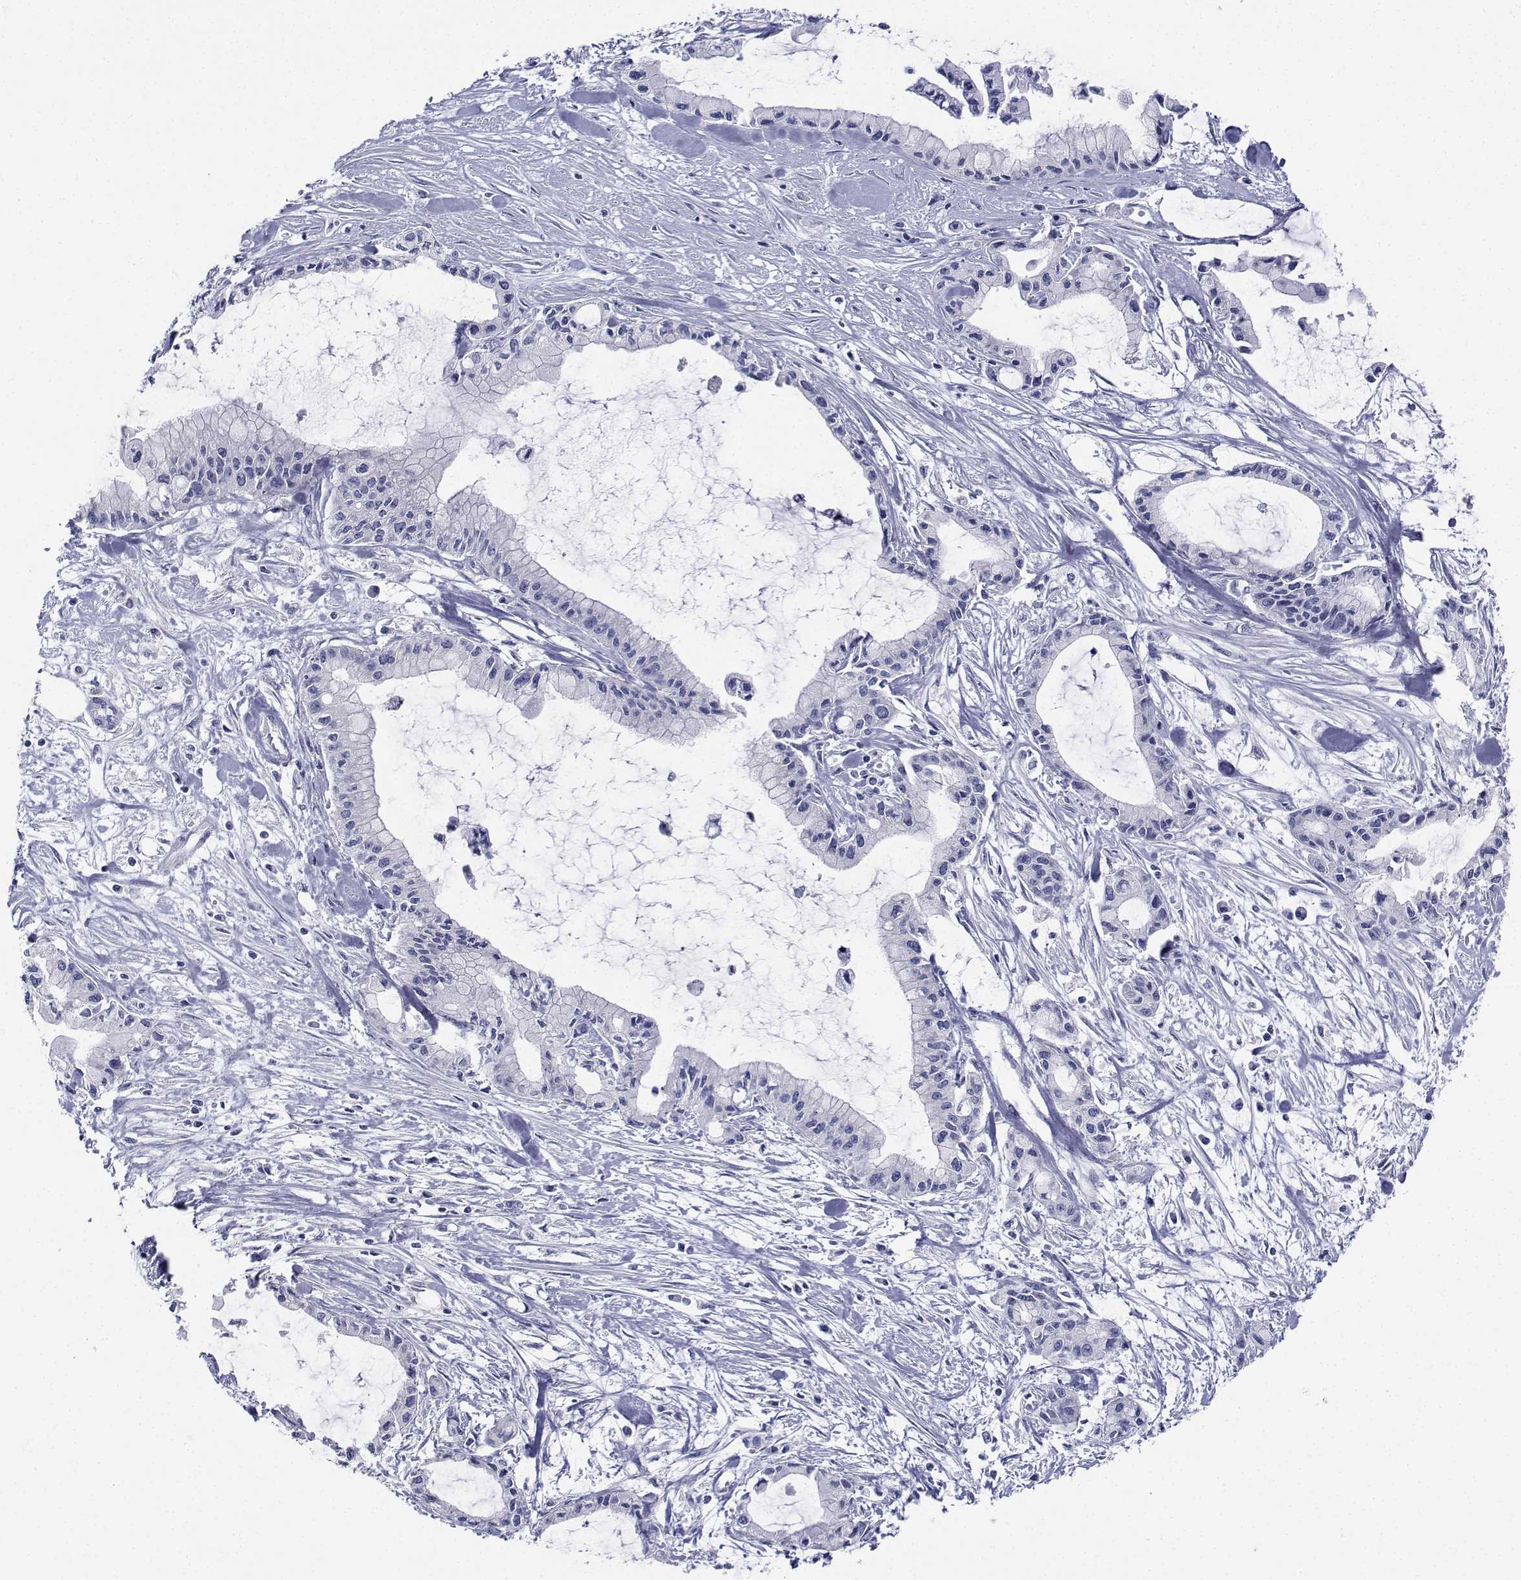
{"staining": {"intensity": "negative", "quantity": "none", "location": "none"}, "tissue": "pancreatic cancer", "cell_type": "Tumor cells", "image_type": "cancer", "snomed": [{"axis": "morphology", "description": "Adenocarcinoma, NOS"}, {"axis": "topography", "description": "Pancreas"}], "caption": "The micrograph shows no staining of tumor cells in pancreatic cancer.", "gene": "CDHR3", "patient": {"sex": "male", "age": 48}}